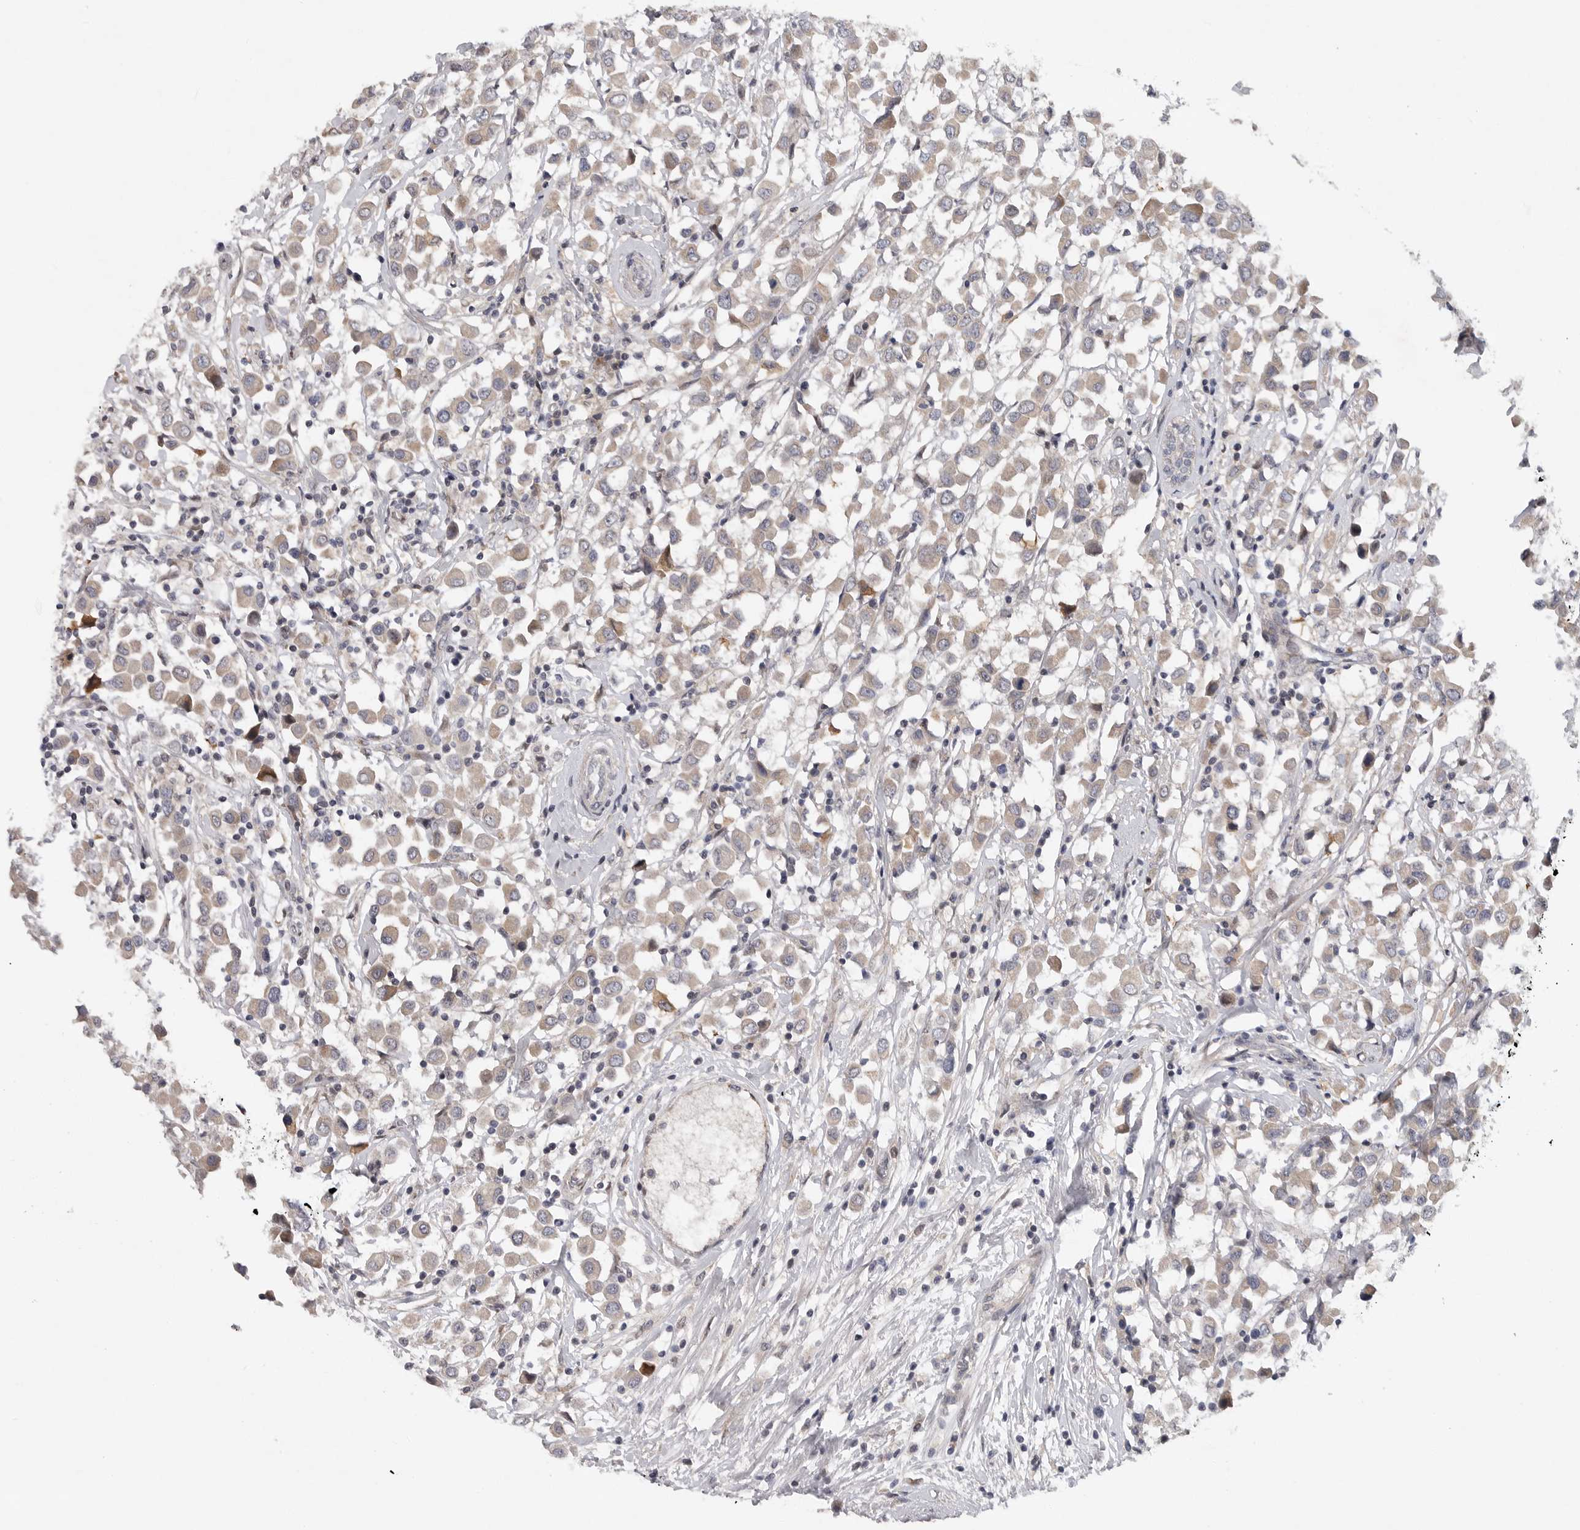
{"staining": {"intensity": "weak", "quantity": "25%-75%", "location": "cytoplasmic/membranous"}, "tissue": "breast cancer", "cell_type": "Tumor cells", "image_type": "cancer", "snomed": [{"axis": "morphology", "description": "Duct carcinoma"}, {"axis": "topography", "description": "Breast"}], "caption": "Tumor cells reveal weak cytoplasmic/membranous positivity in about 25%-75% of cells in breast cancer. (brown staining indicates protein expression, while blue staining denotes nuclei).", "gene": "FBXO43", "patient": {"sex": "female", "age": 61}}